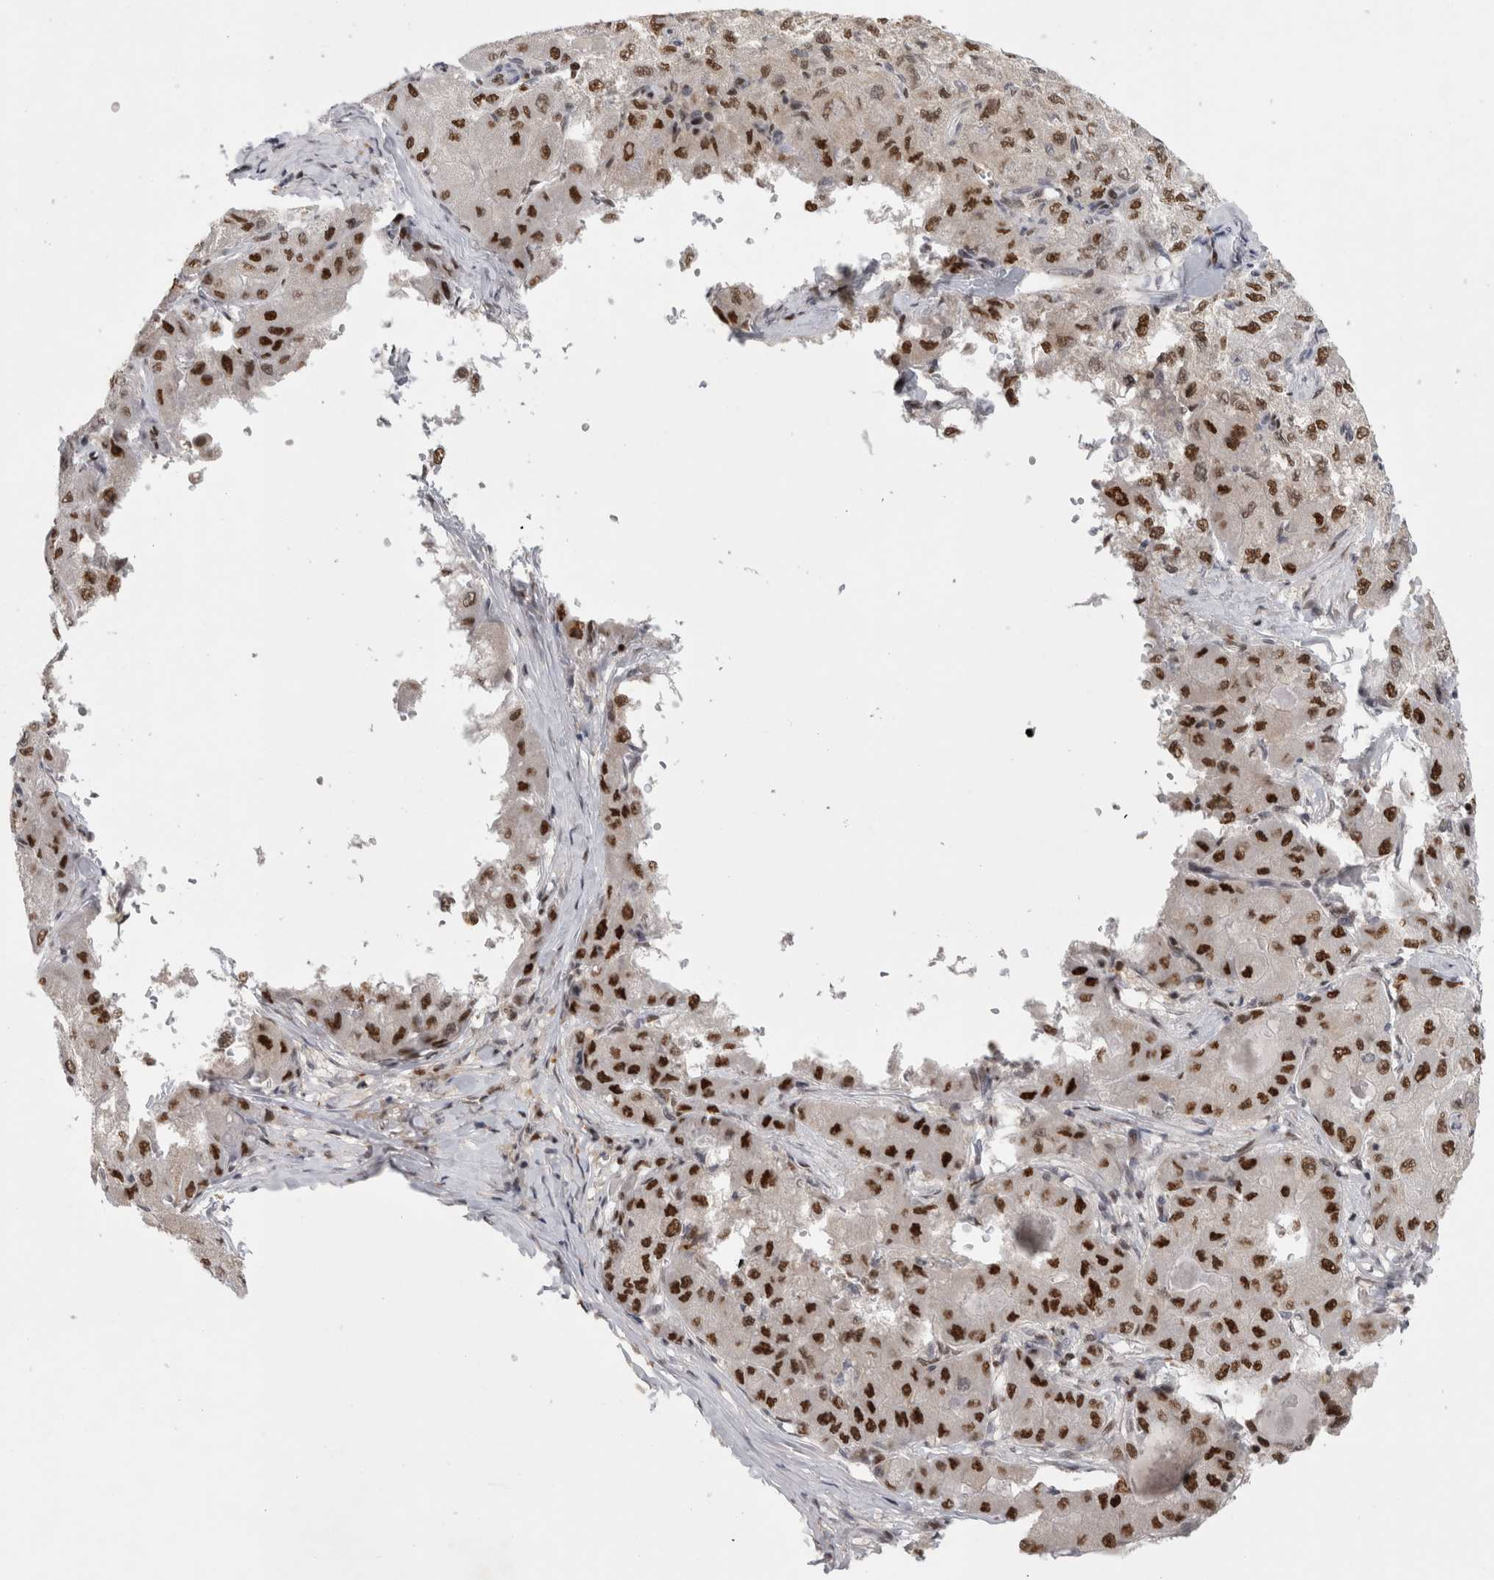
{"staining": {"intensity": "strong", "quantity": ">75%", "location": "nuclear"}, "tissue": "liver cancer", "cell_type": "Tumor cells", "image_type": "cancer", "snomed": [{"axis": "morphology", "description": "Carcinoma, Hepatocellular, NOS"}, {"axis": "topography", "description": "Liver"}], "caption": "The immunohistochemical stain labels strong nuclear expression in tumor cells of liver hepatocellular carcinoma tissue. The staining was performed using DAB (3,3'-diaminobenzidine), with brown indicating positive protein expression. Nuclei are stained blue with hematoxylin.", "gene": "SRARP", "patient": {"sex": "male", "age": 80}}